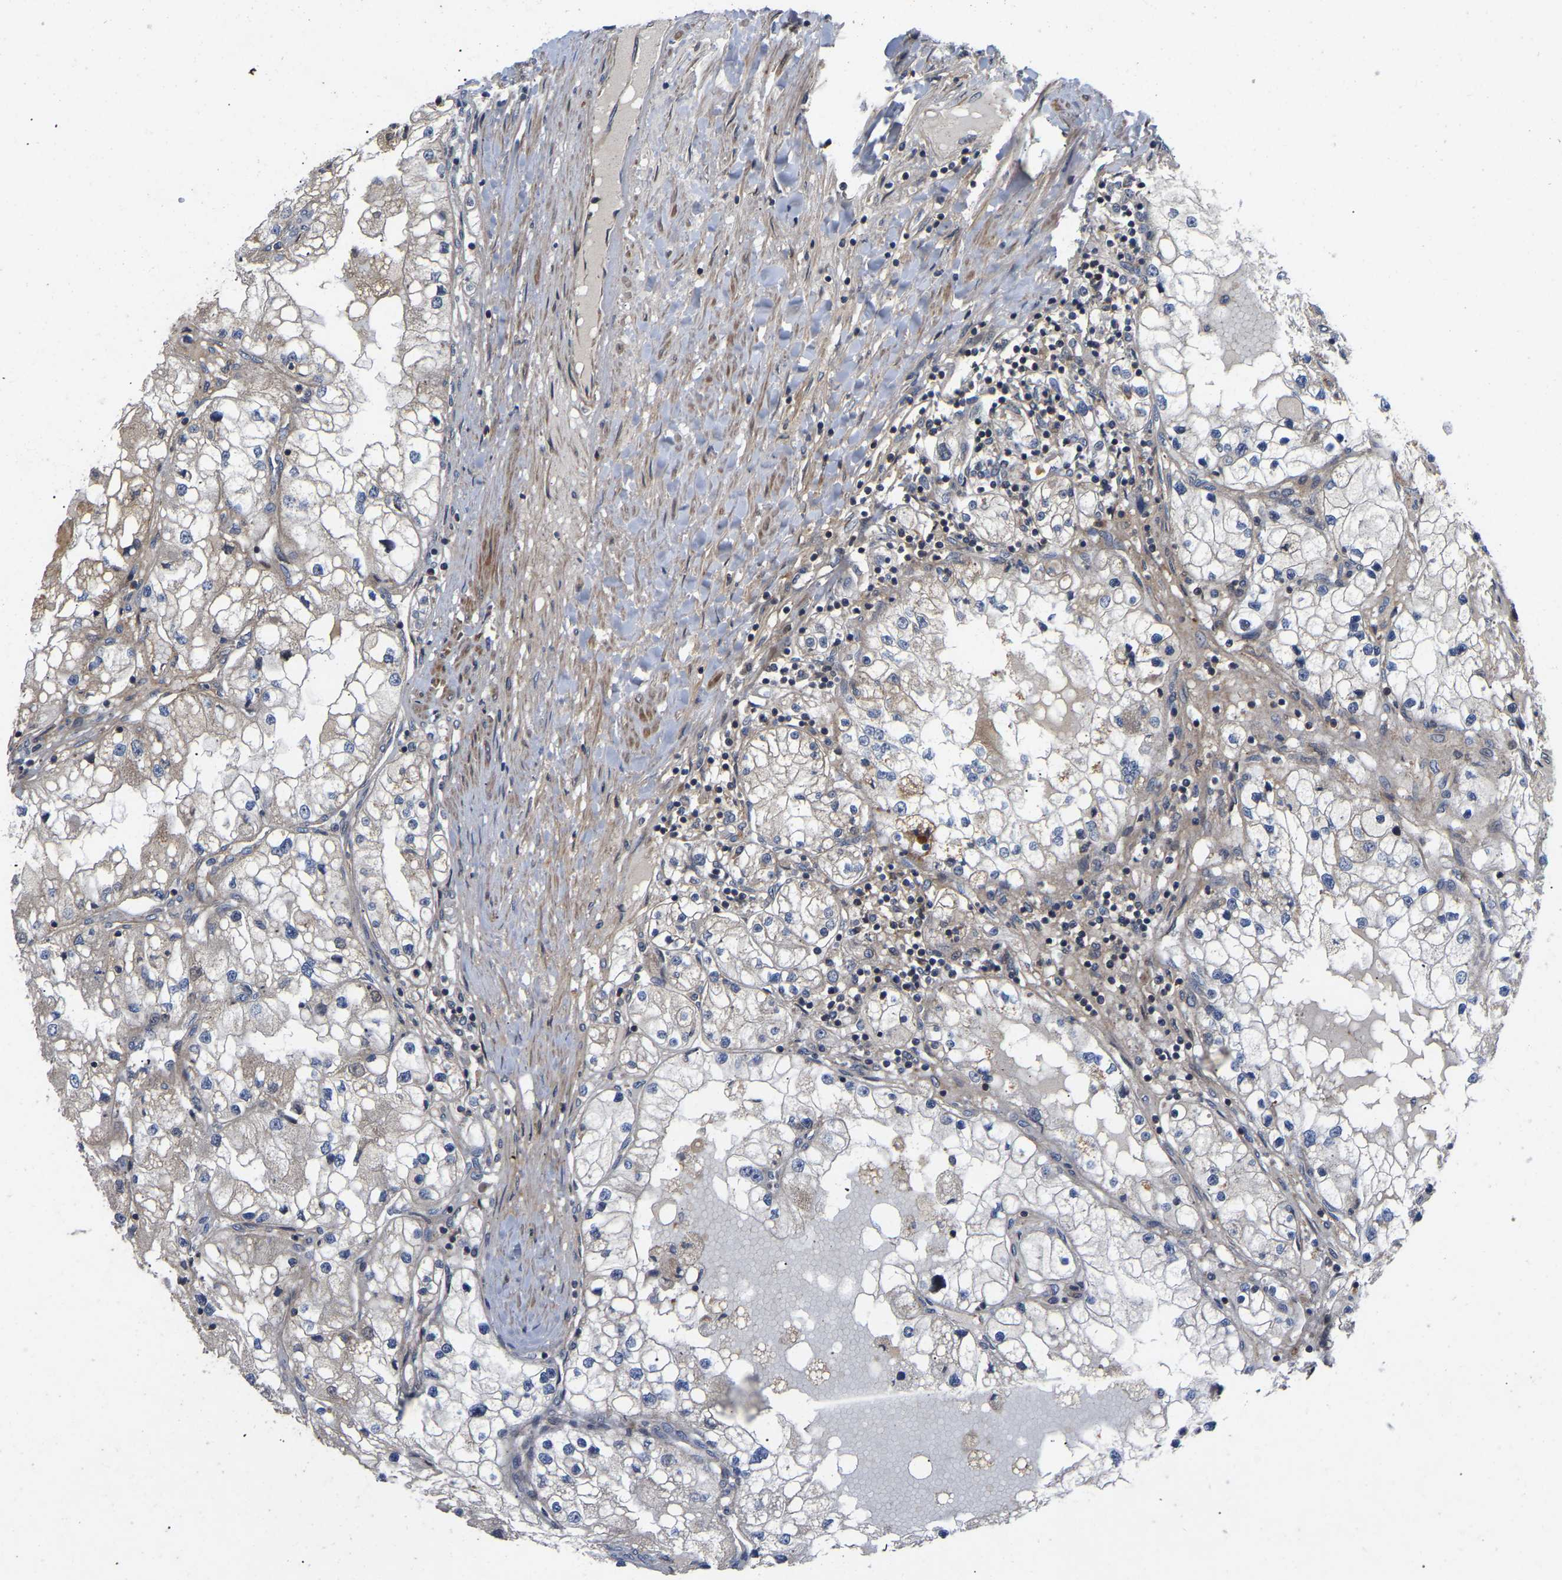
{"staining": {"intensity": "weak", "quantity": "25%-75%", "location": "cytoplasmic/membranous"}, "tissue": "renal cancer", "cell_type": "Tumor cells", "image_type": "cancer", "snomed": [{"axis": "morphology", "description": "Adenocarcinoma, NOS"}, {"axis": "topography", "description": "Kidney"}], "caption": "Renal cancer (adenocarcinoma) tissue reveals weak cytoplasmic/membranous staining in about 25%-75% of tumor cells, visualized by immunohistochemistry. The protein is shown in brown color, while the nuclei are stained blue.", "gene": "PRDM14", "patient": {"sex": "male", "age": 68}}